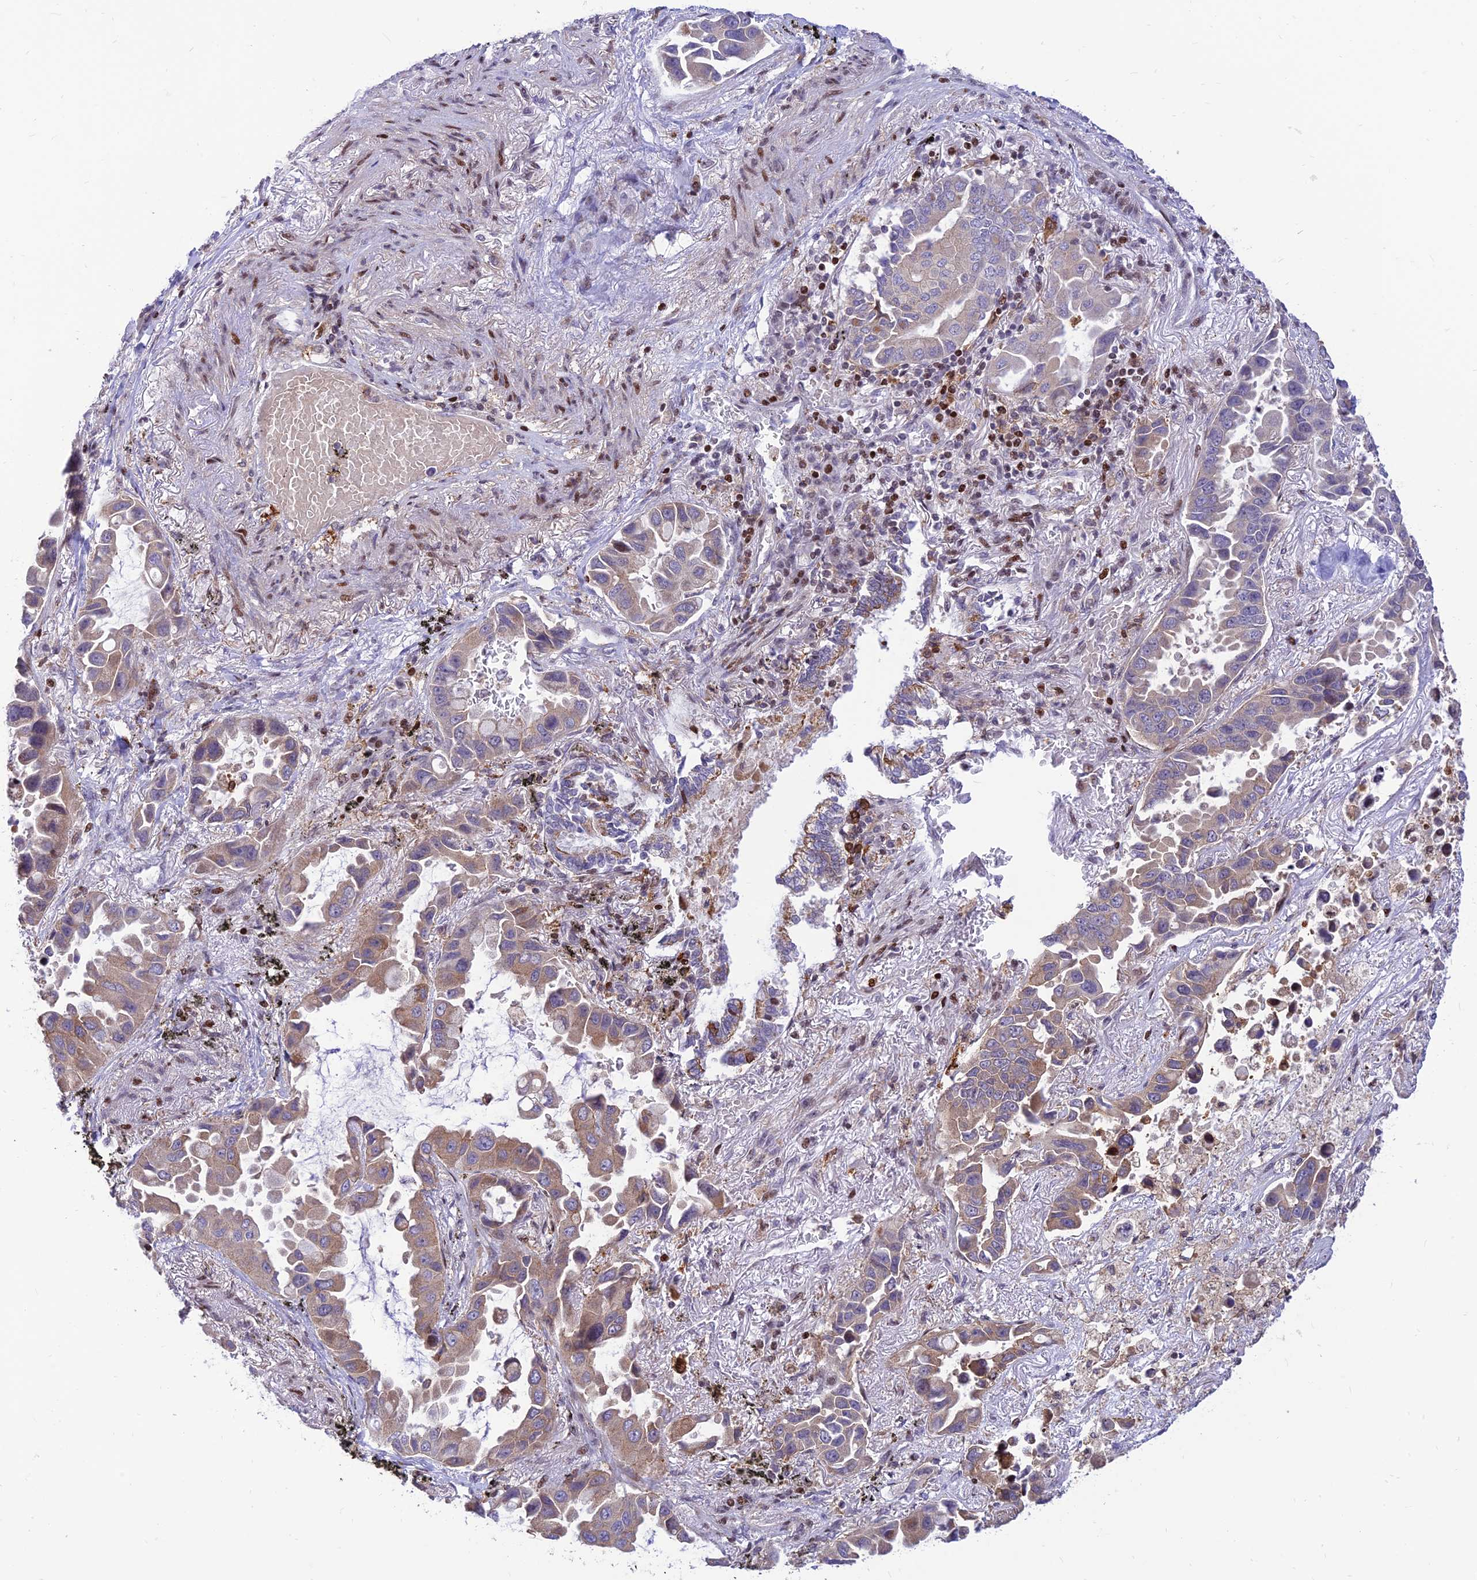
{"staining": {"intensity": "weak", "quantity": ">75%", "location": "cytoplasmic/membranous"}, "tissue": "lung cancer", "cell_type": "Tumor cells", "image_type": "cancer", "snomed": [{"axis": "morphology", "description": "Adenocarcinoma, NOS"}, {"axis": "topography", "description": "Lung"}], "caption": "Protein expression analysis of human adenocarcinoma (lung) reveals weak cytoplasmic/membranous staining in approximately >75% of tumor cells.", "gene": "FAM186B", "patient": {"sex": "male", "age": 64}}